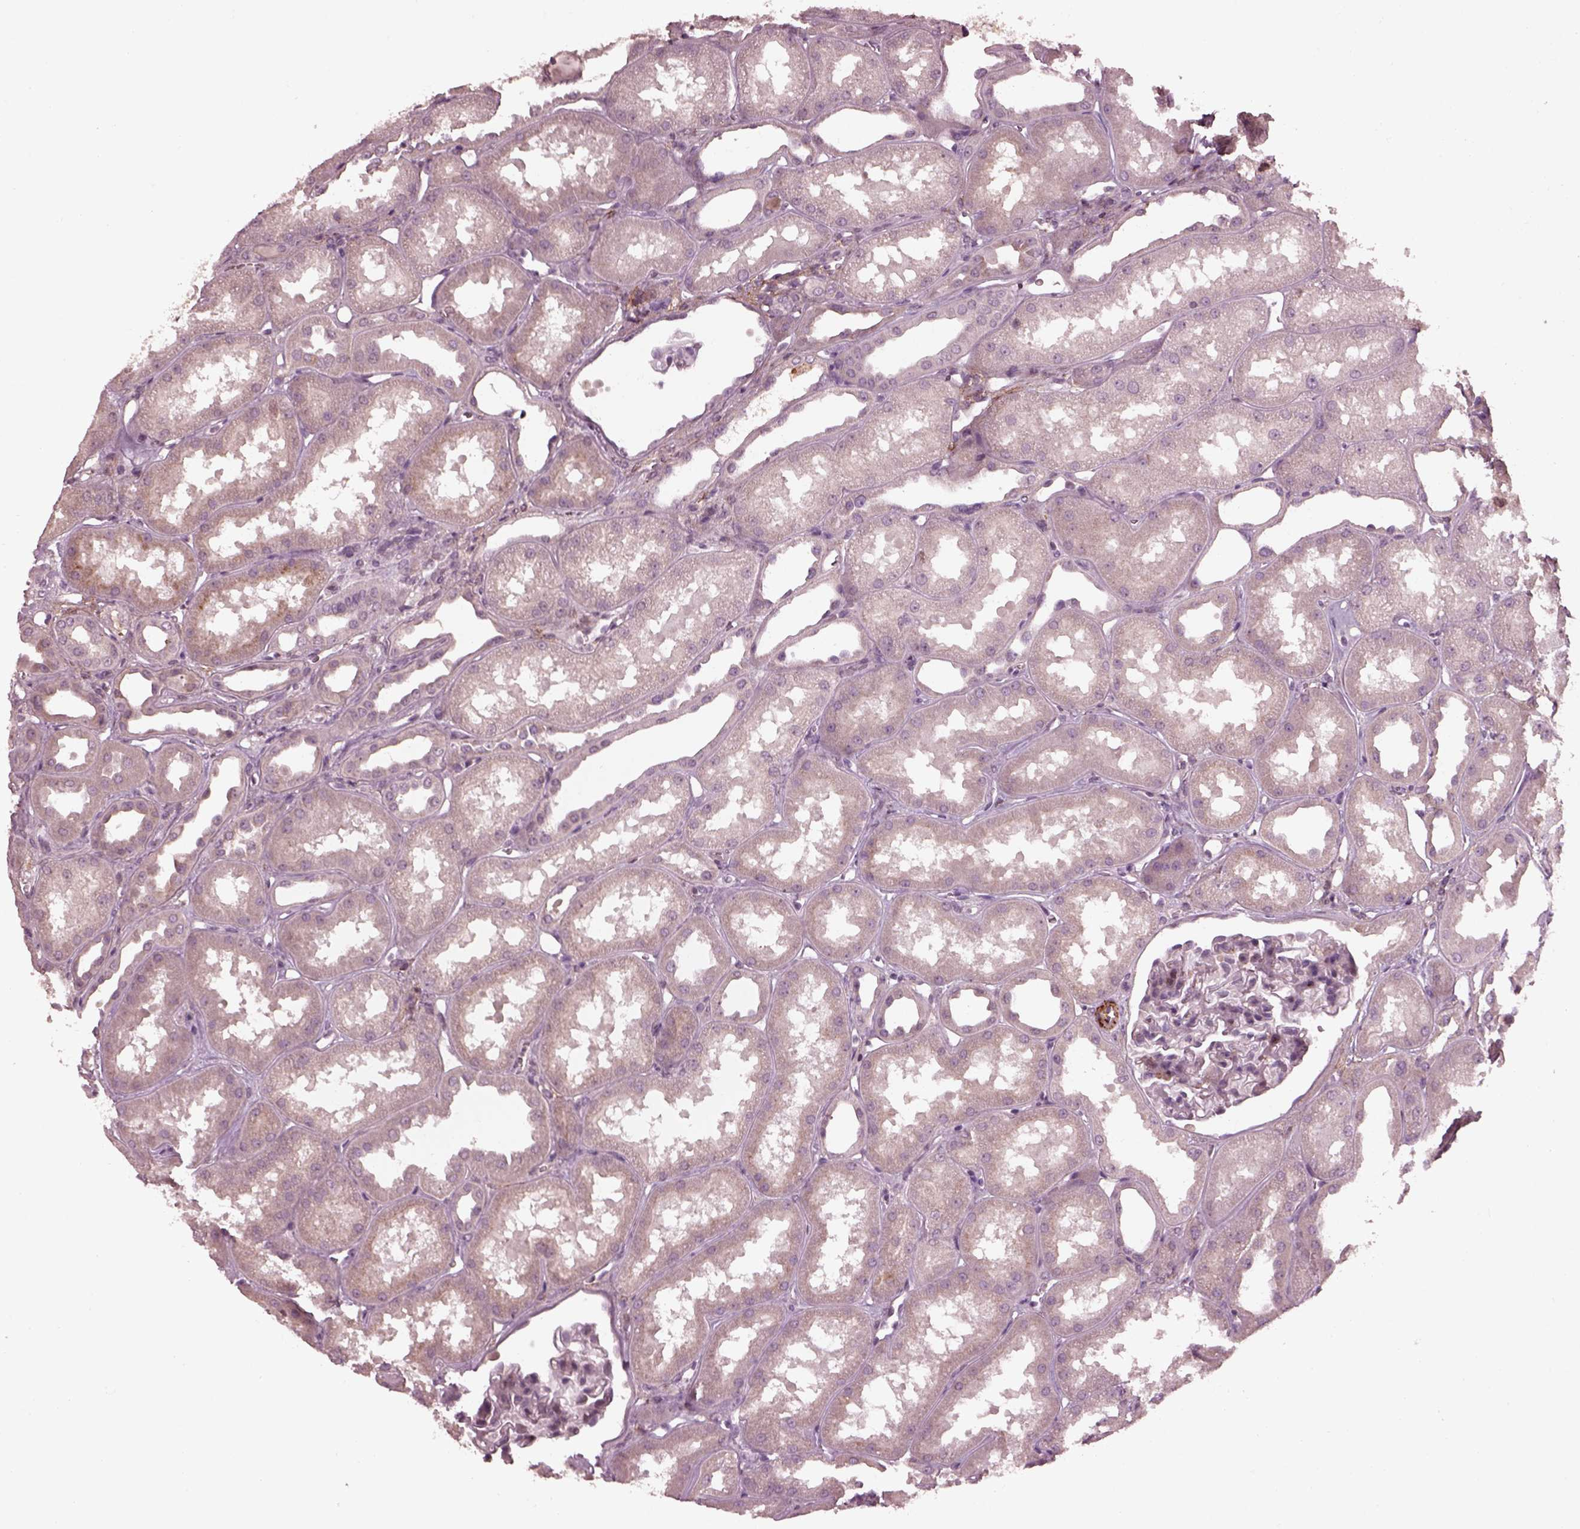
{"staining": {"intensity": "negative", "quantity": "none", "location": "none"}, "tissue": "kidney", "cell_type": "Cells in glomeruli", "image_type": "normal", "snomed": [{"axis": "morphology", "description": "Normal tissue, NOS"}, {"axis": "topography", "description": "Kidney"}], "caption": "Immunohistochemistry of normal kidney exhibits no expression in cells in glomeruli. (DAB immunohistochemistry (IHC) visualized using brightfield microscopy, high magnification).", "gene": "EFEMP1", "patient": {"sex": "male", "age": 61}}